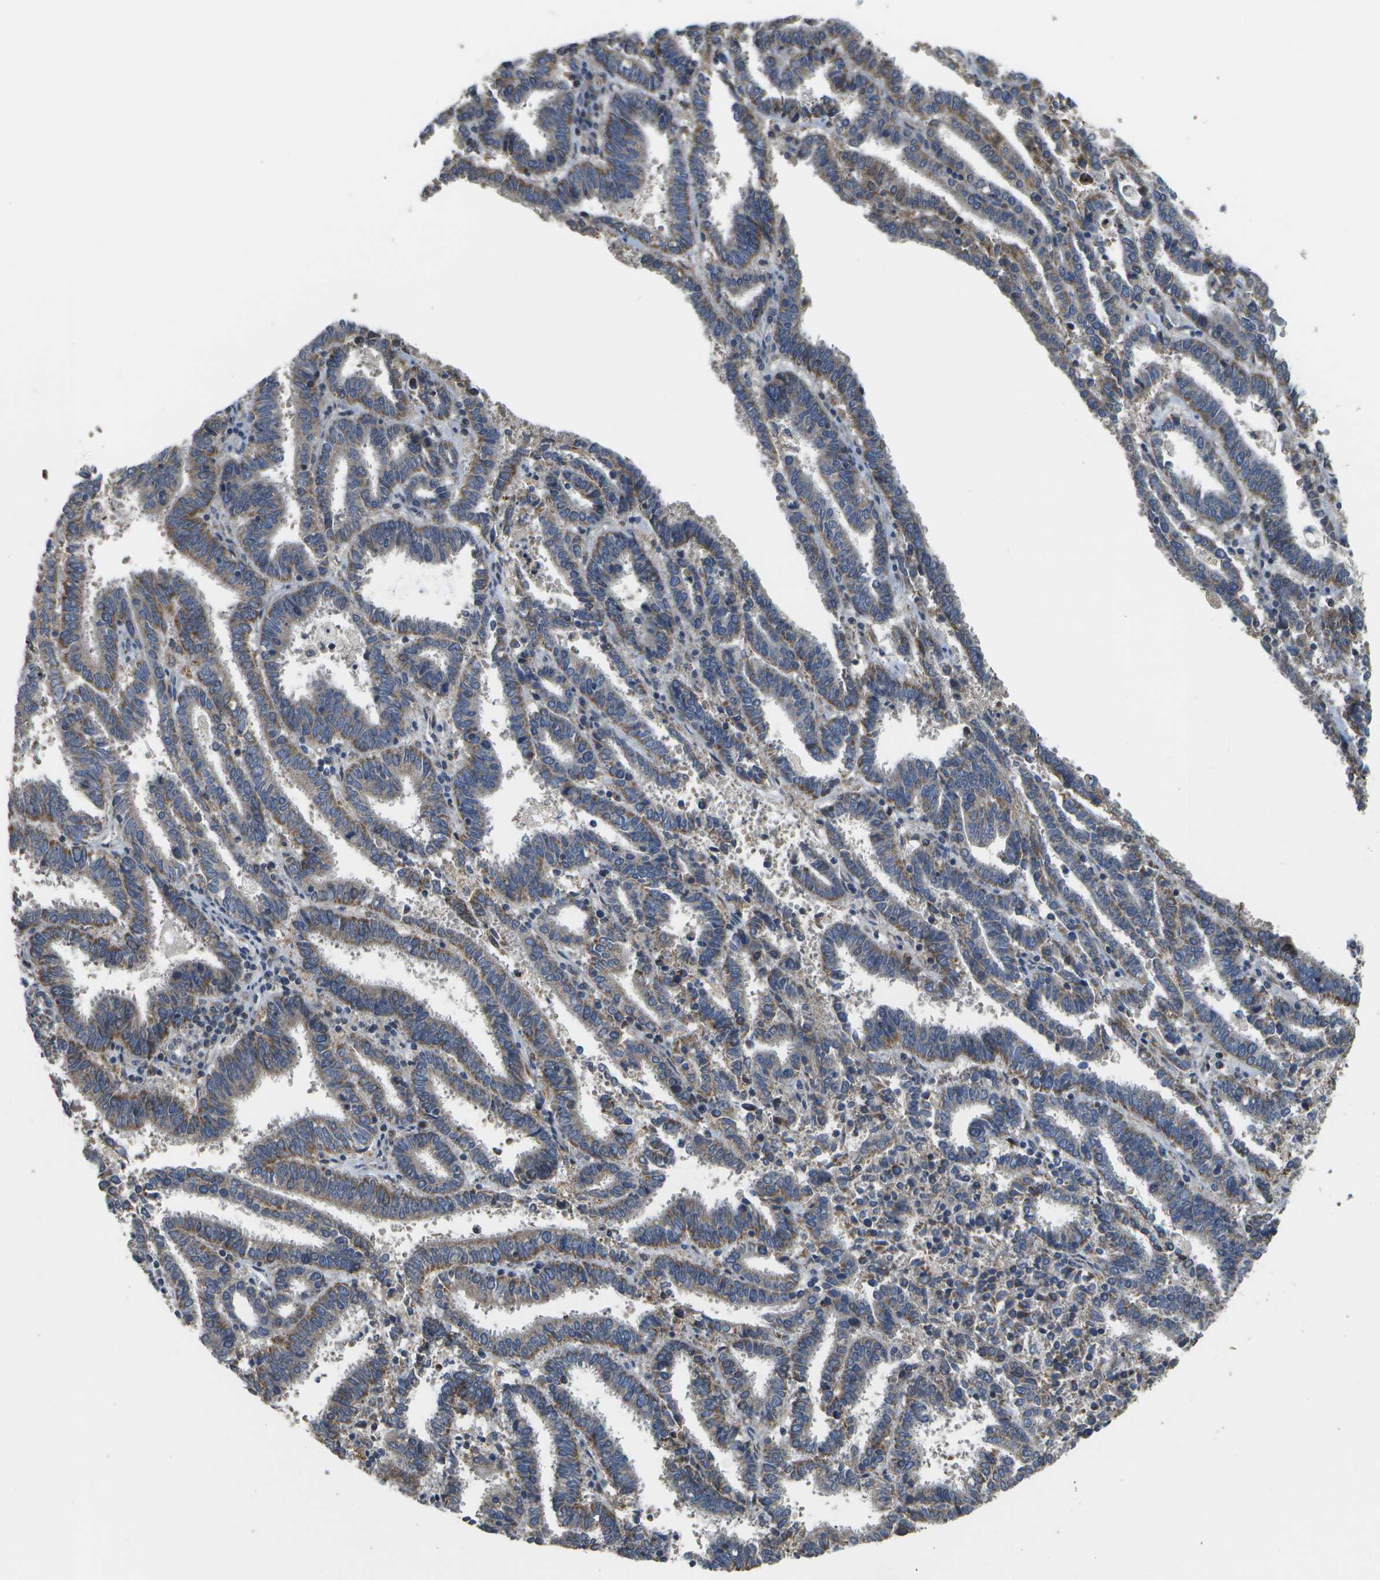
{"staining": {"intensity": "moderate", "quantity": ">75%", "location": "cytoplasmic/membranous"}, "tissue": "endometrial cancer", "cell_type": "Tumor cells", "image_type": "cancer", "snomed": [{"axis": "morphology", "description": "Adenocarcinoma, NOS"}, {"axis": "topography", "description": "Uterus"}], "caption": "This is a photomicrograph of immunohistochemistry (IHC) staining of endometrial cancer (adenocarcinoma), which shows moderate staining in the cytoplasmic/membranous of tumor cells.", "gene": "HADHA", "patient": {"sex": "female", "age": 83}}